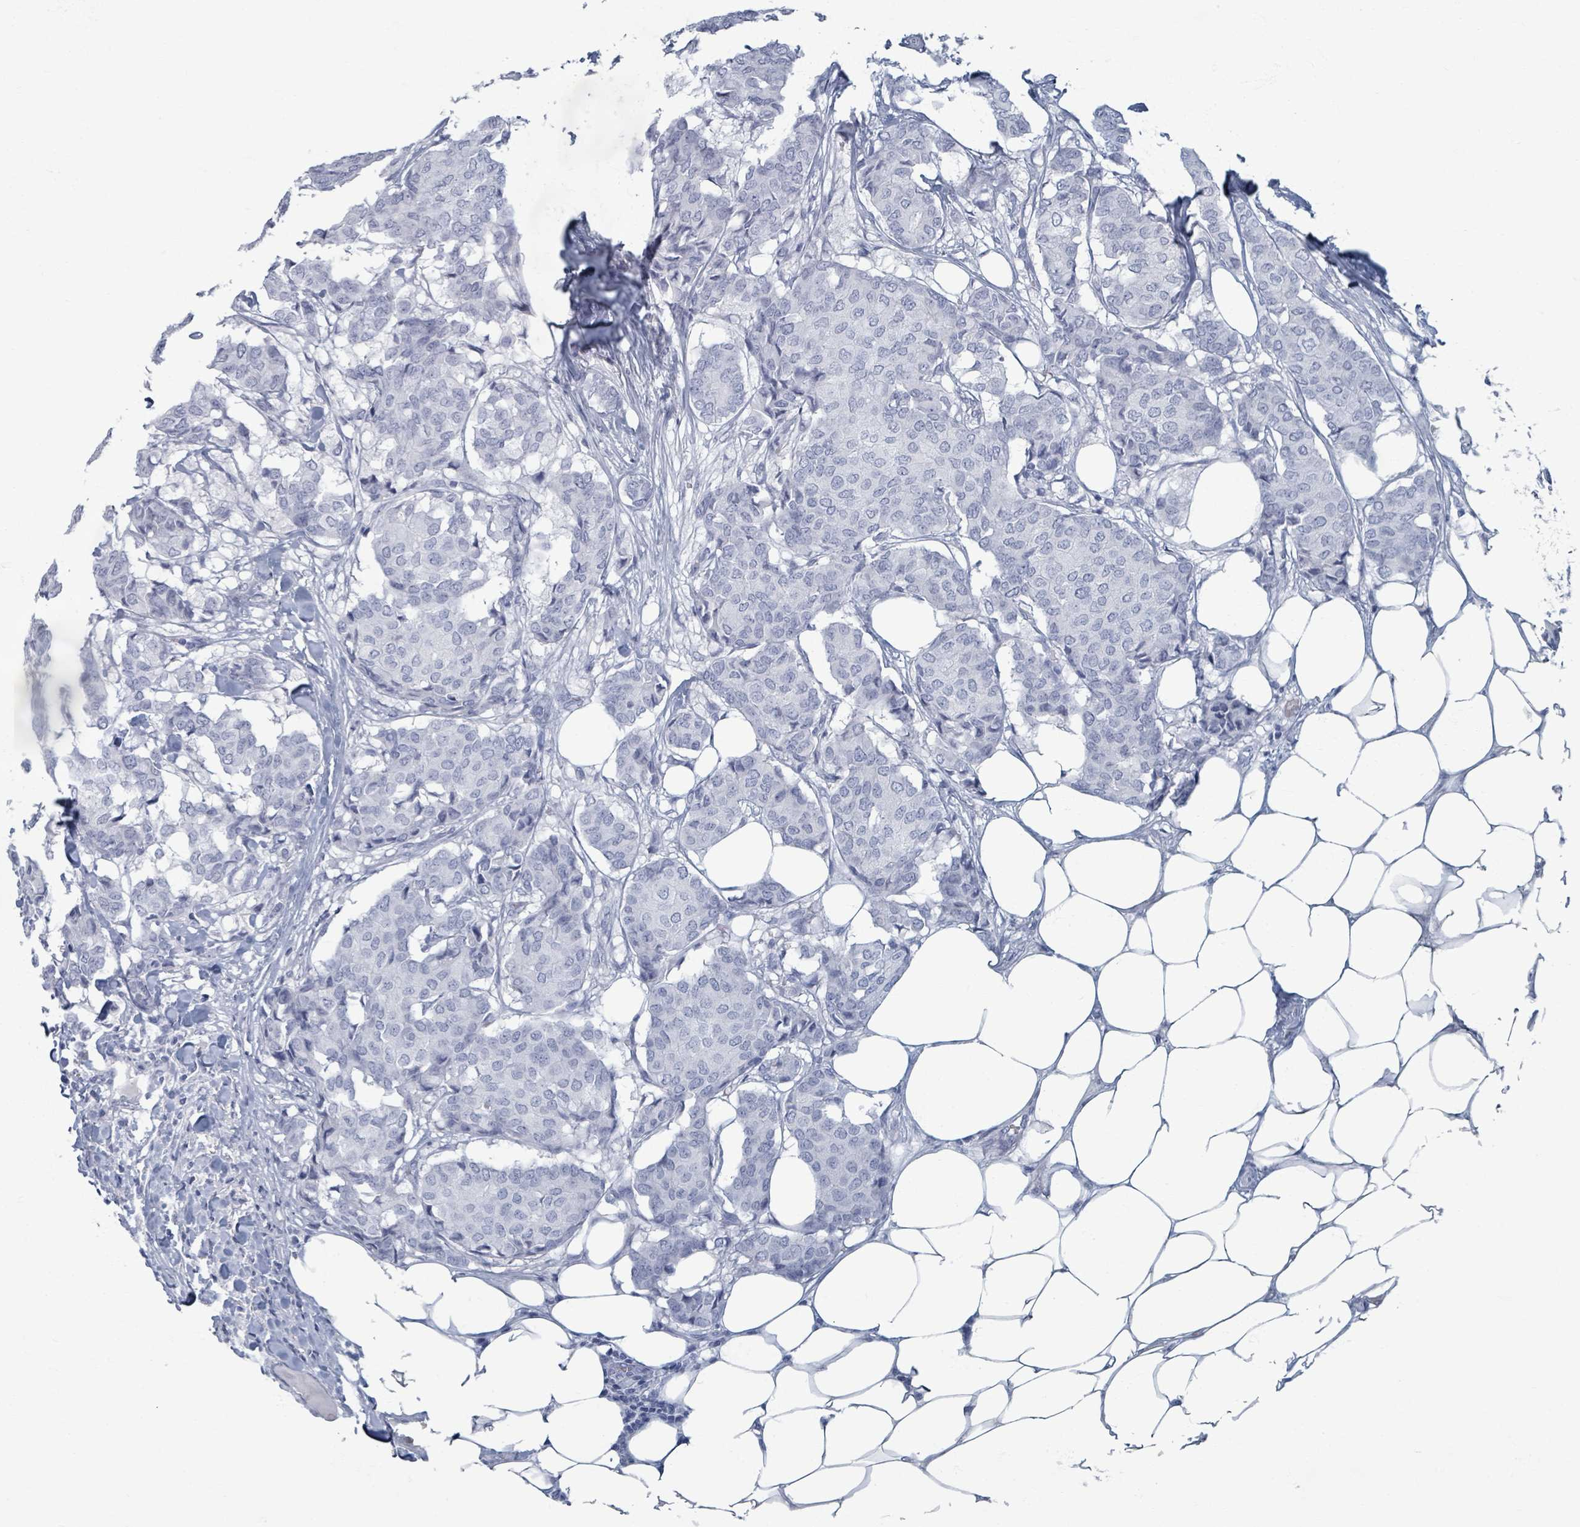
{"staining": {"intensity": "negative", "quantity": "none", "location": "none"}, "tissue": "breast cancer", "cell_type": "Tumor cells", "image_type": "cancer", "snomed": [{"axis": "morphology", "description": "Duct carcinoma"}, {"axis": "topography", "description": "Breast"}], "caption": "An IHC photomicrograph of breast cancer (invasive ductal carcinoma) is shown. There is no staining in tumor cells of breast cancer (invasive ductal carcinoma).", "gene": "TAS2R1", "patient": {"sex": "female", "age": 75}}